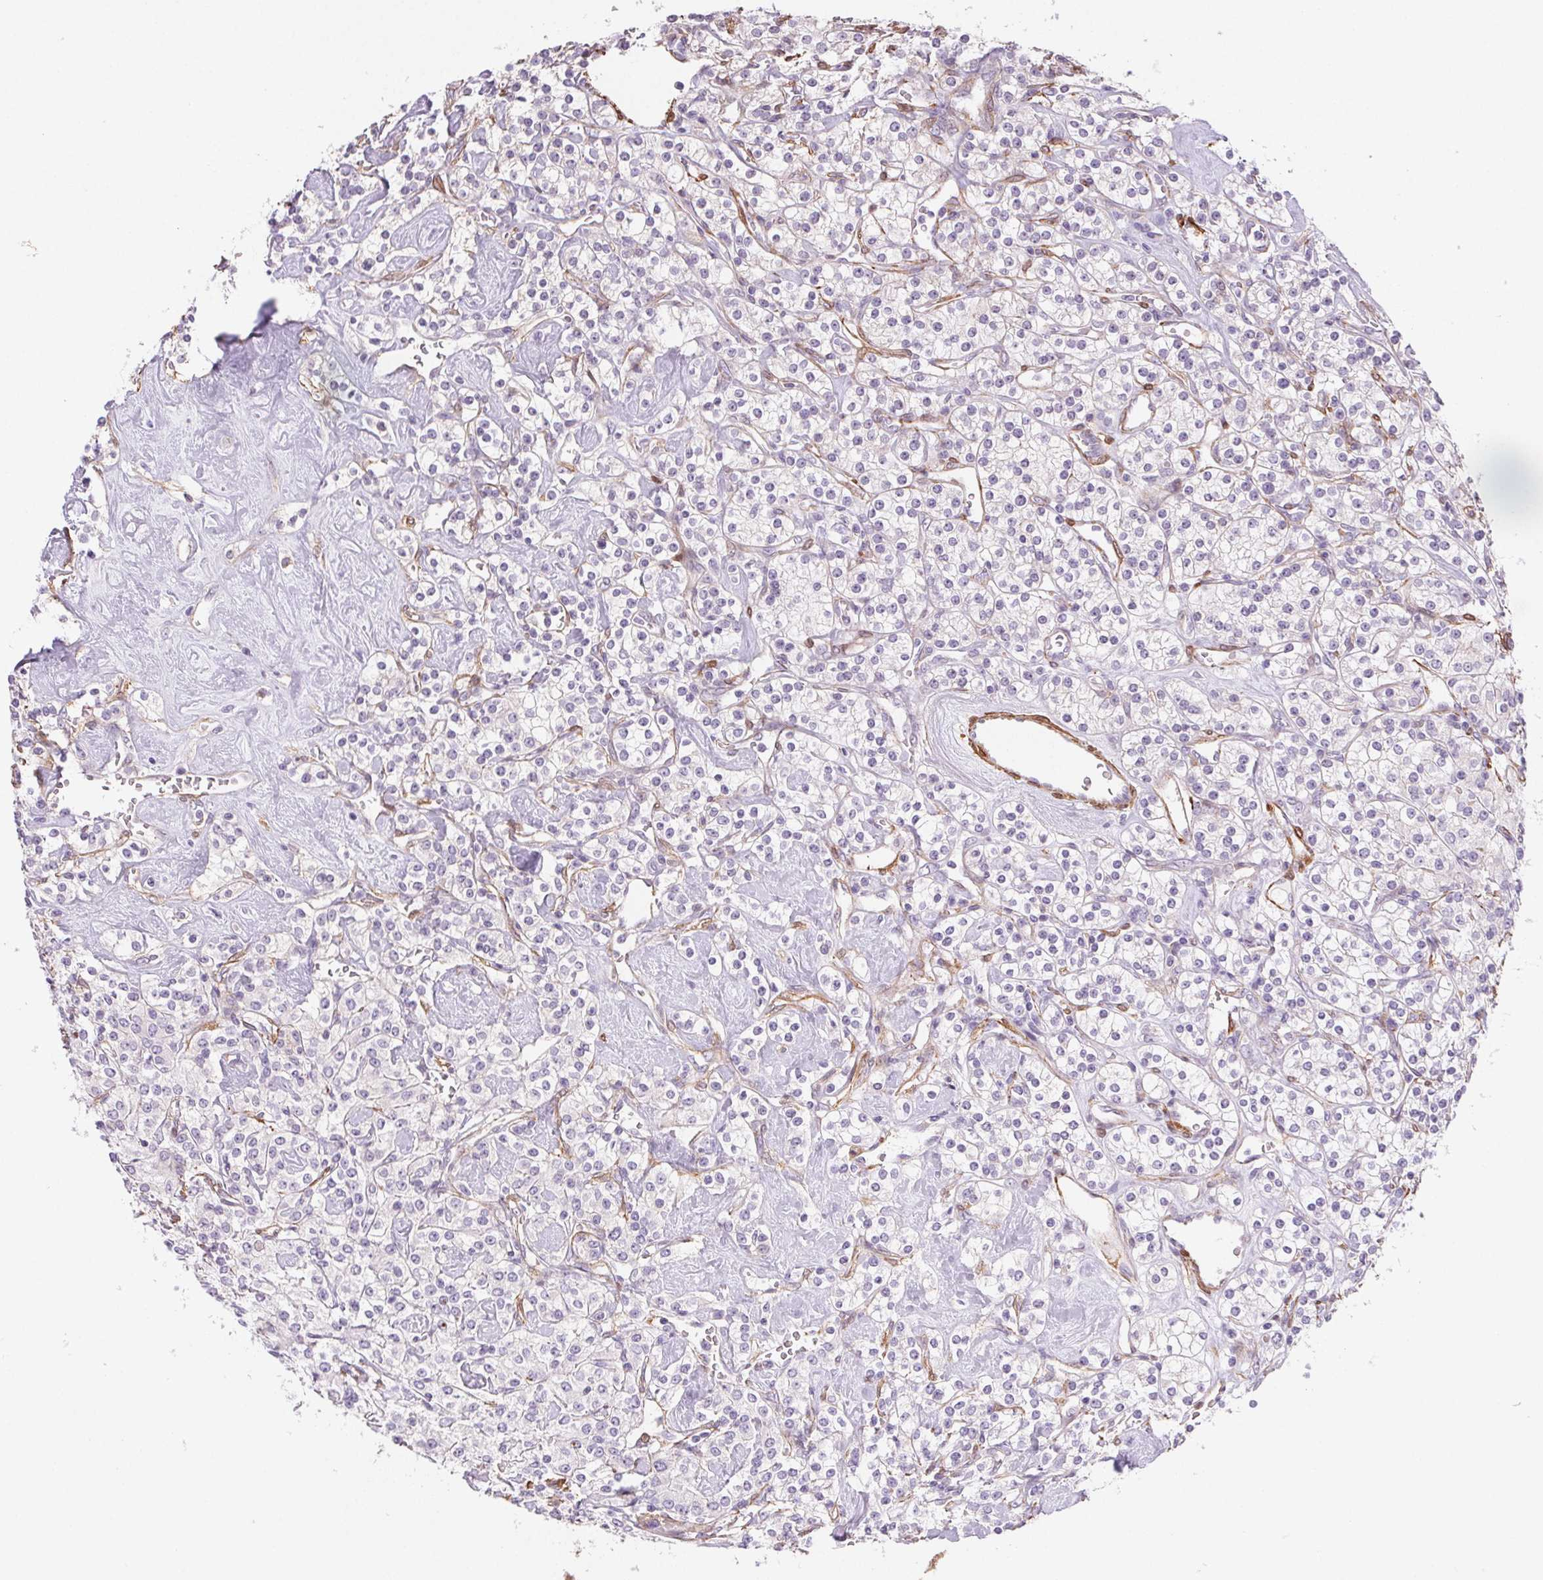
{"staining": {"intensity": "negative", "quantity": "none", "location": "none"}, "tissue": "renal cancer", "cell_type": "Tumor cells", "image_type": "cancer", "snomed": [{"axis": "morphology", "description": "Adenocarcinoma, NOS"}, {"axis": "topography", "description": "Kidney"}], "caption": "DAB immunohistochemical staining of adenocarcinoma (renal) shows no significant positivity in tumor cells.", "gene": "GPX8", "patient": {"sex": "male", "age": 77}}